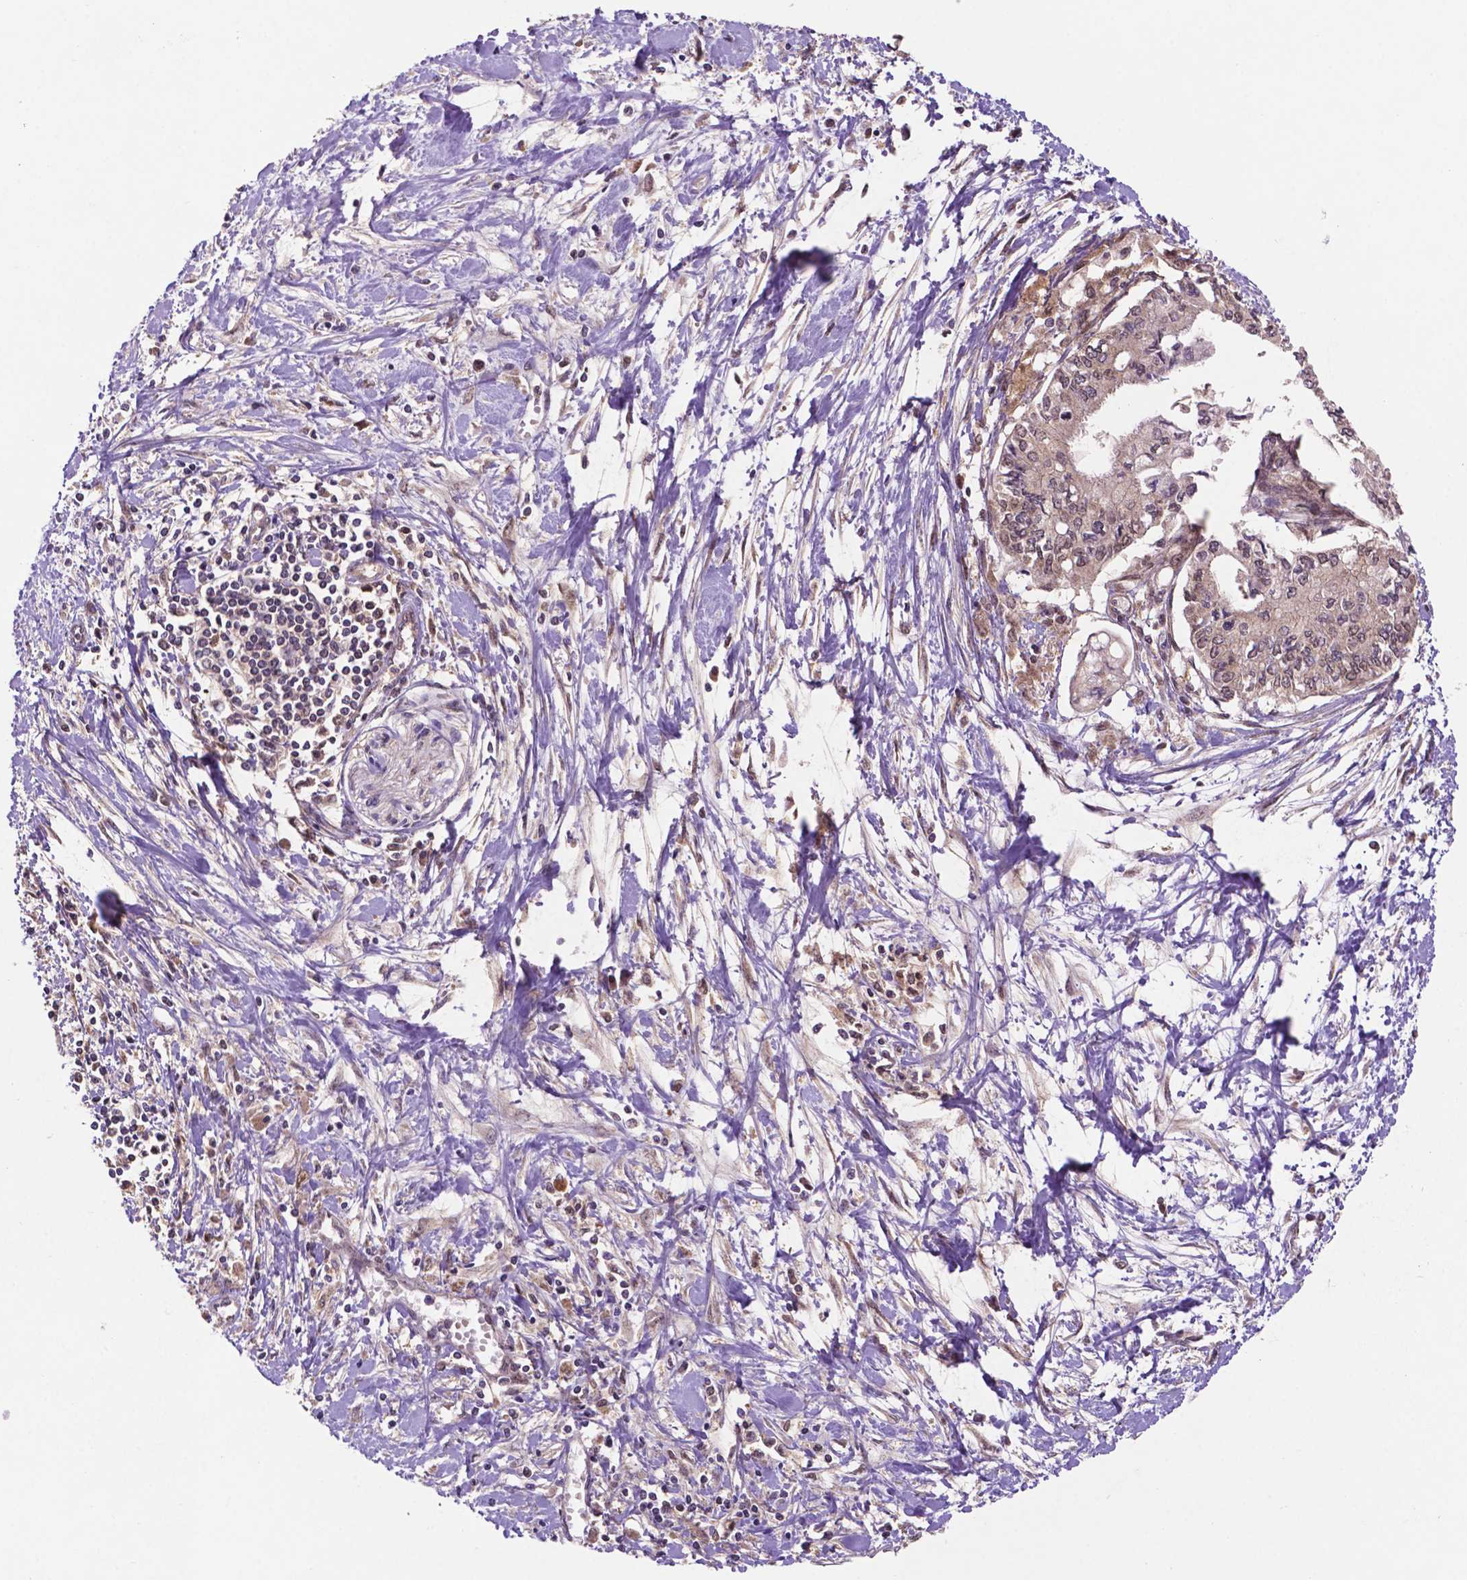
{"staining": {"intensity": "negative", "quantity": "none", "location": "none"}, "tissue": "pancreatic cancer", "cell_type": "Tumor cells", "image_type": "cancer", "snomed": [{"axis": "morphology", "description": "Adenocarcinoma, NOS"}, {"axis": "topography", "description": "Pancreas"}], "caption": "Immunohistochemical staining of human adenocarcinoma (pancreatic) displays no significant staining in tumor cells.", "gene": "UBE2L6", "patient": {"sex": "female", "age": 61}}